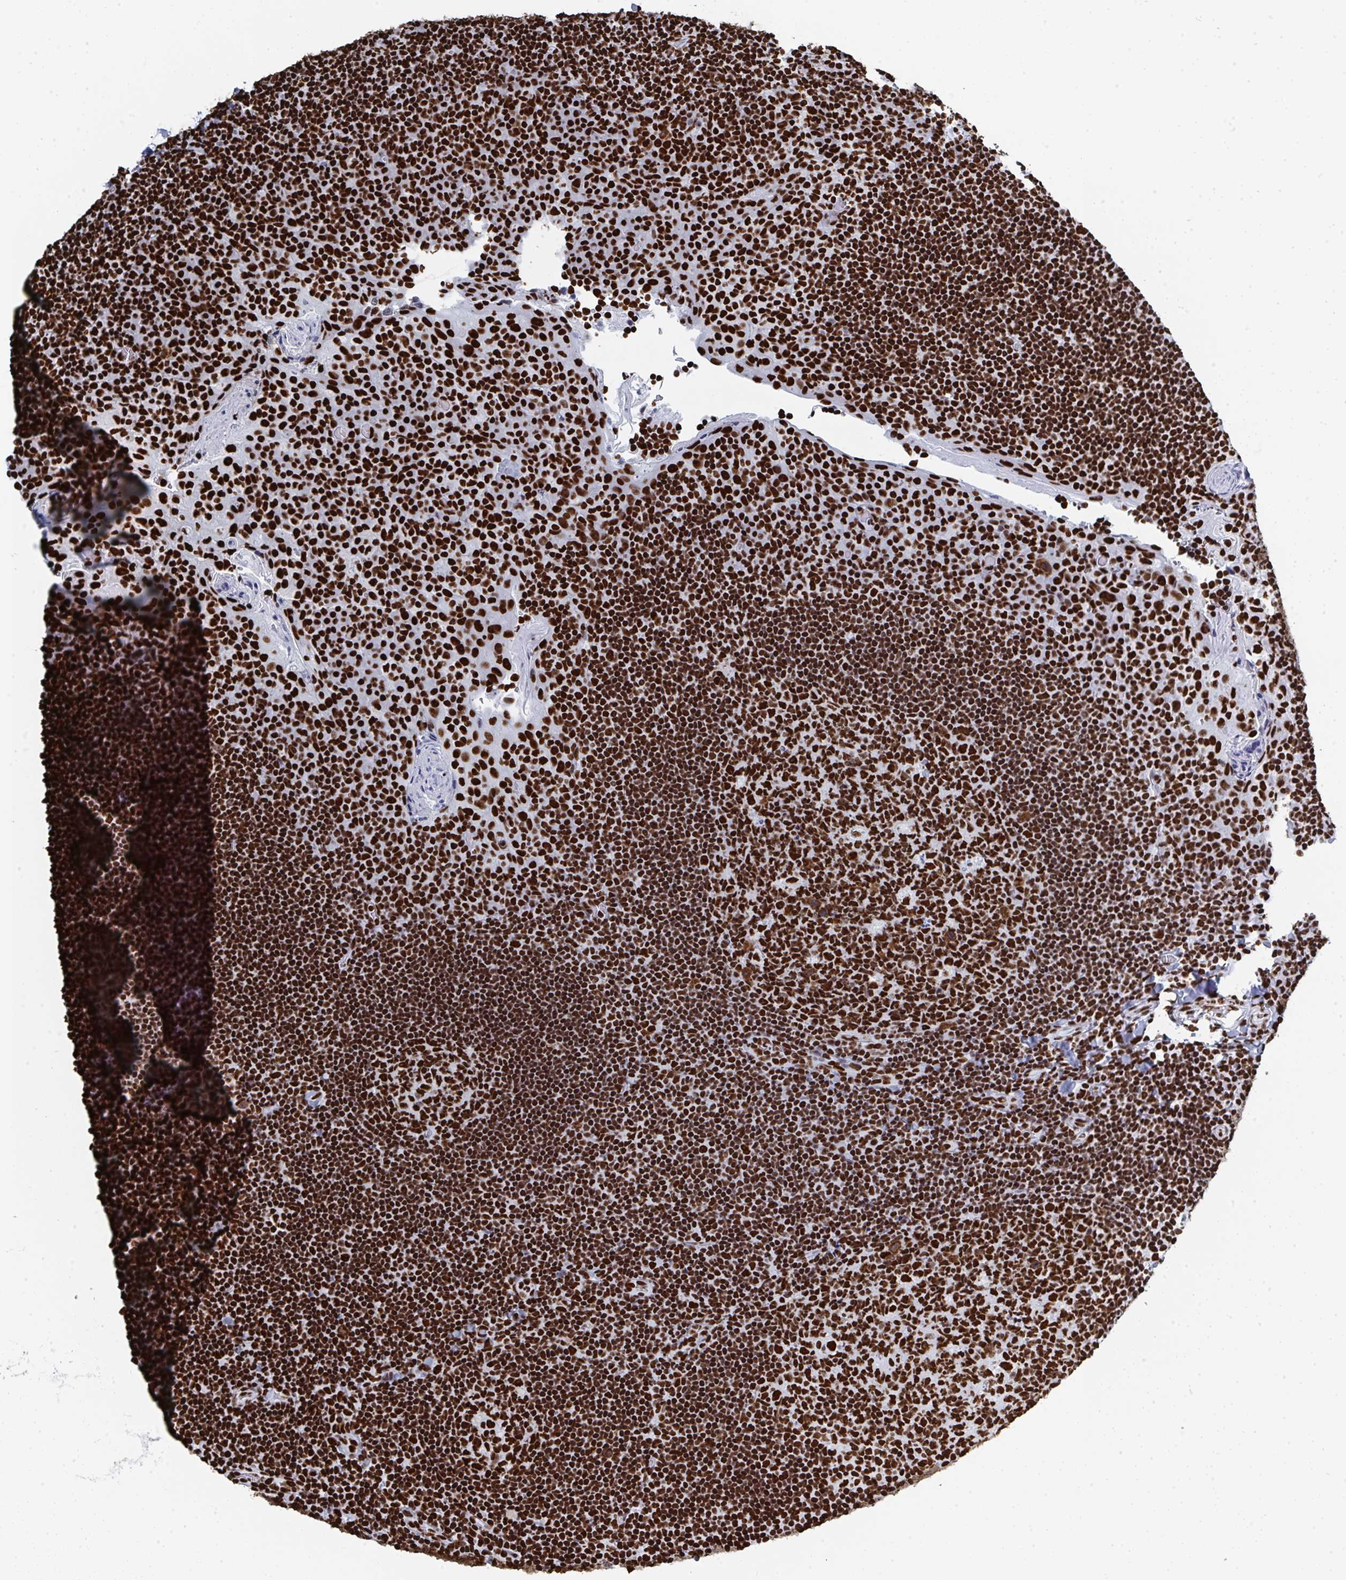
{"staining": {"intensity": "strong", "quantity": ">75%", "location": "nuclear"}, "tissue": "tonsil", "cell_type": "Germinal center cells", "image_type": "normal", "snomed": [{"axis": "morphology", "description": "Normal tissue, NOS"}, {"axis": "topography", "description": "Tonsil"}], "caption": "Immunohistochemical staining of unremarkable tonsil exhibits high levels of strong nuclear expression in approximately >75% of germinal center cells.", "gene": "GAR1", "patient": {"sex": "male", "age": 17}}